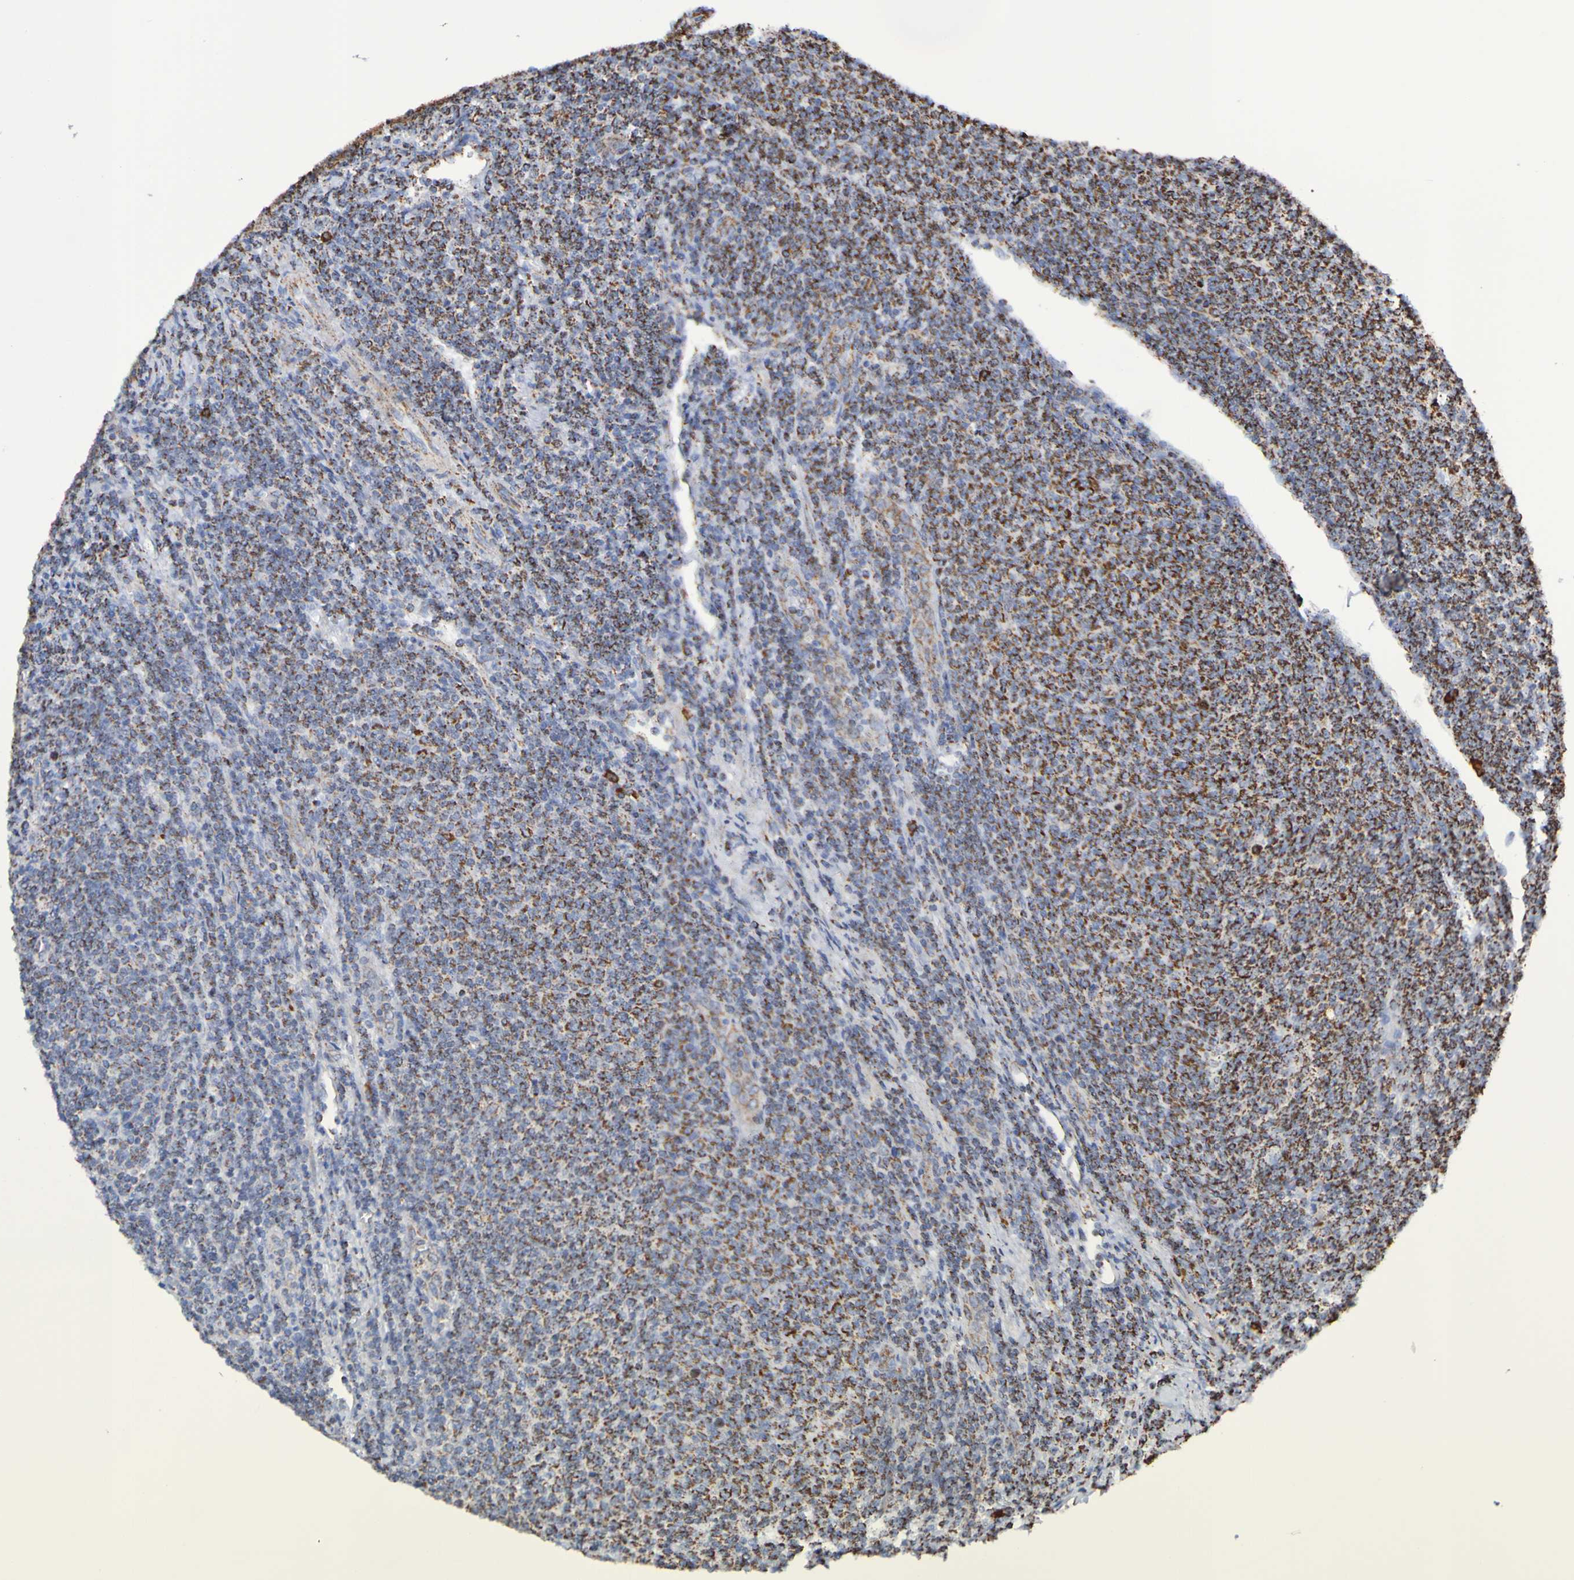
{"staining": {"intensity": "strong", "quantity": "25%-75%", "location": "cytoplasmic/membranous"}, "tissue": "lymphoma", "cell_type": "Tumor cells", "image_type": "cancer", "snomed": [{"axis": "morphology", "description": "Malignant lymphoma, non-Hodgkin's type, Low grade"}, {"axis": "topography", "description": "Lymph node"}], "caption": "Lymphoma tissue displays strong cytoplasmic/membranous staining in approximately 25%-75% of tumor cells The staining was performed using DAB (3,3'-diaminobenzidine), with brown indicating positive protein expression. Nuclei are stained blue with hematoxylin.", "gene": "IL18R1", "patient": {"sex": "male", "age": 66}}